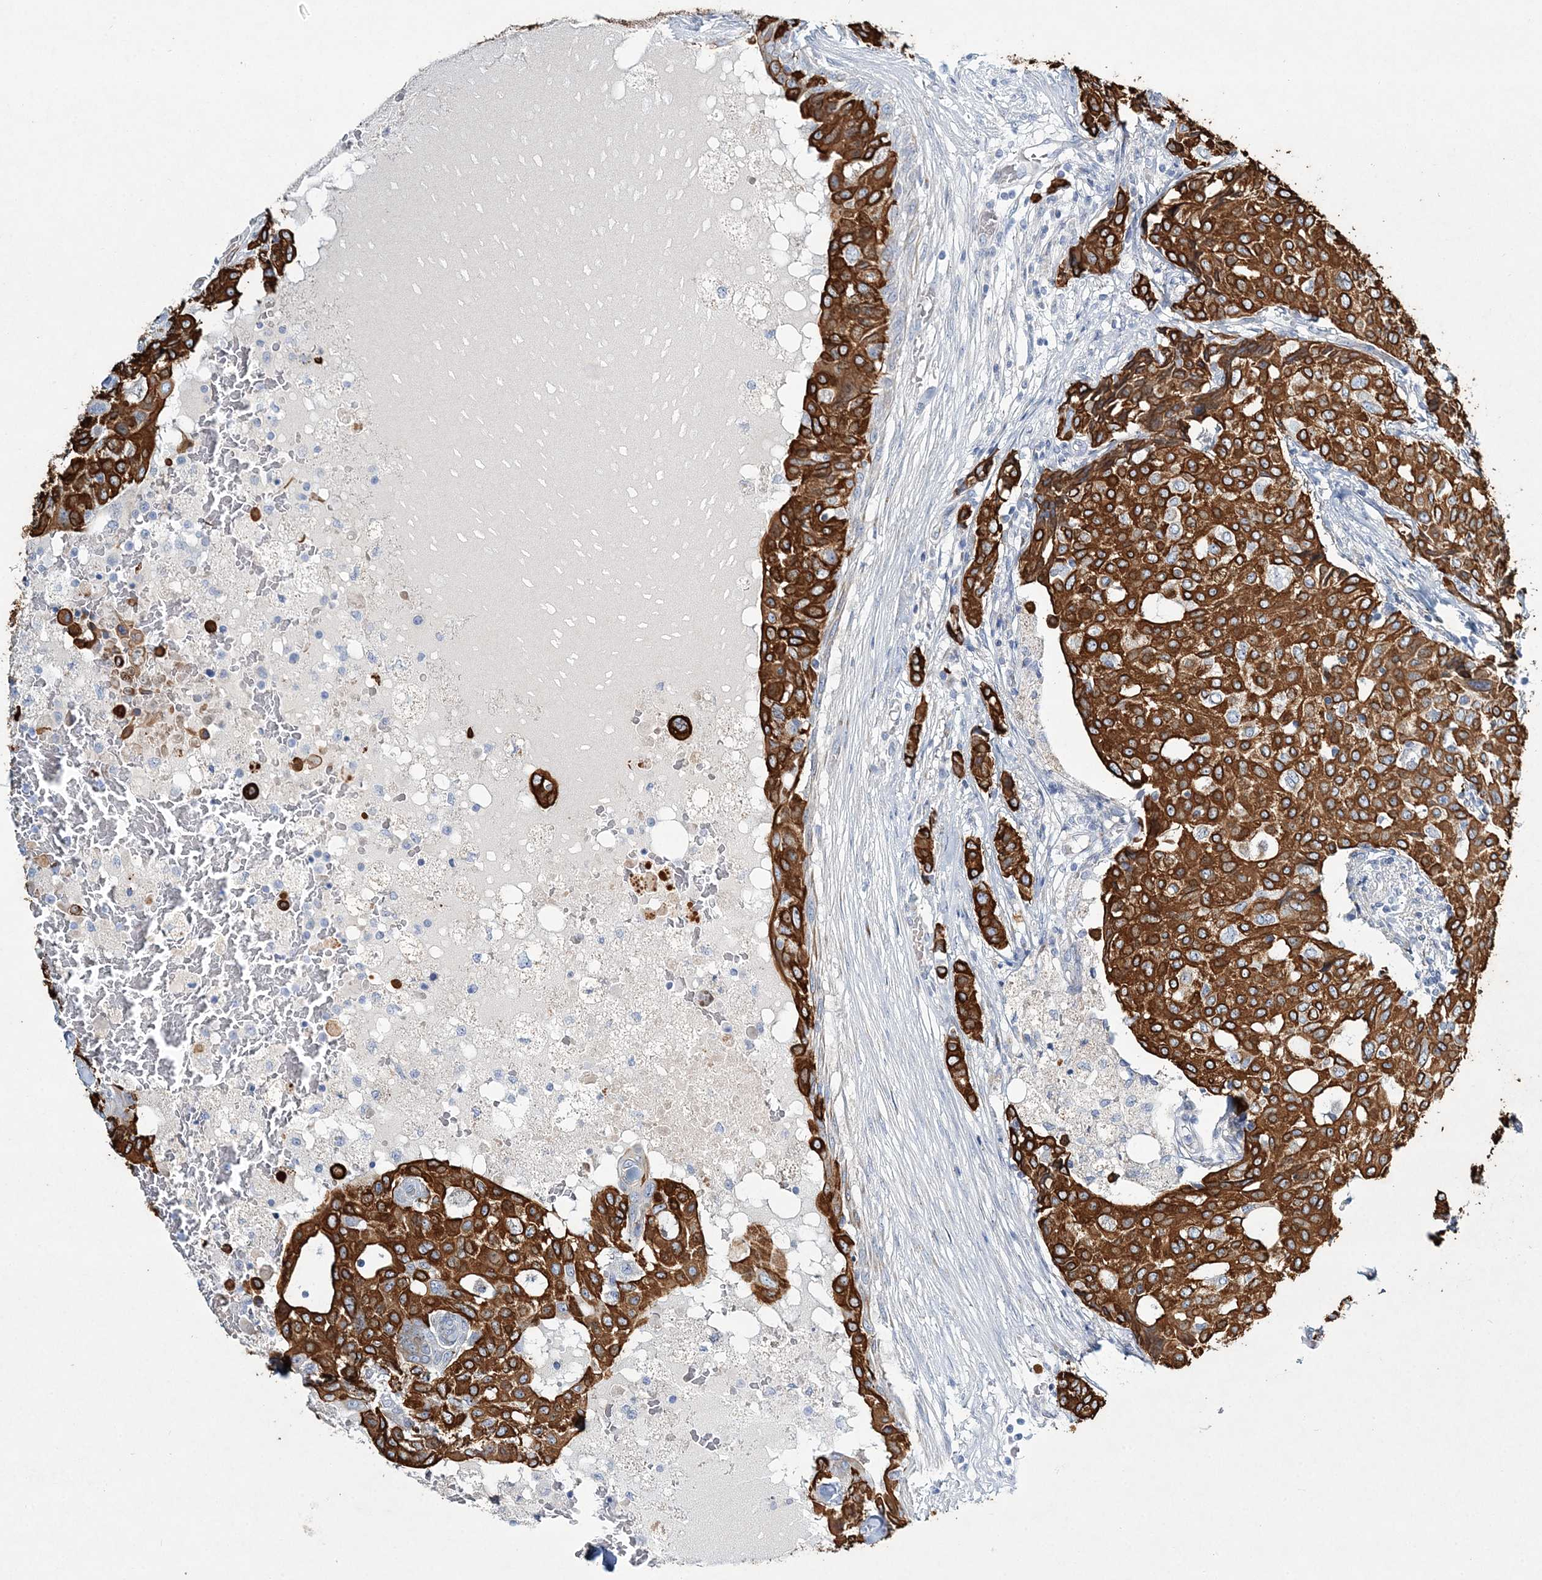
{"staining": {"intensity": "strong", "quantity": ">75%", "location": "cytoplasmic/membranous"}, "tissue": "breast cancer", "cell_type": "Tumor cells", "image_type": "cancer", "snomed": [{"axis": "morphology", "description": "Lobular carcinoma"}, {"axis": "topography", "description": "Breast"}], "caption": "IHC of human breast cancer (lobular carcinoma) demonstrates high levels of strong cytoplasmic/membranous staining in about >75% of tumor cells.", "gene": "ADGRL1", "patient": {"sex": "female", "age": 51}}